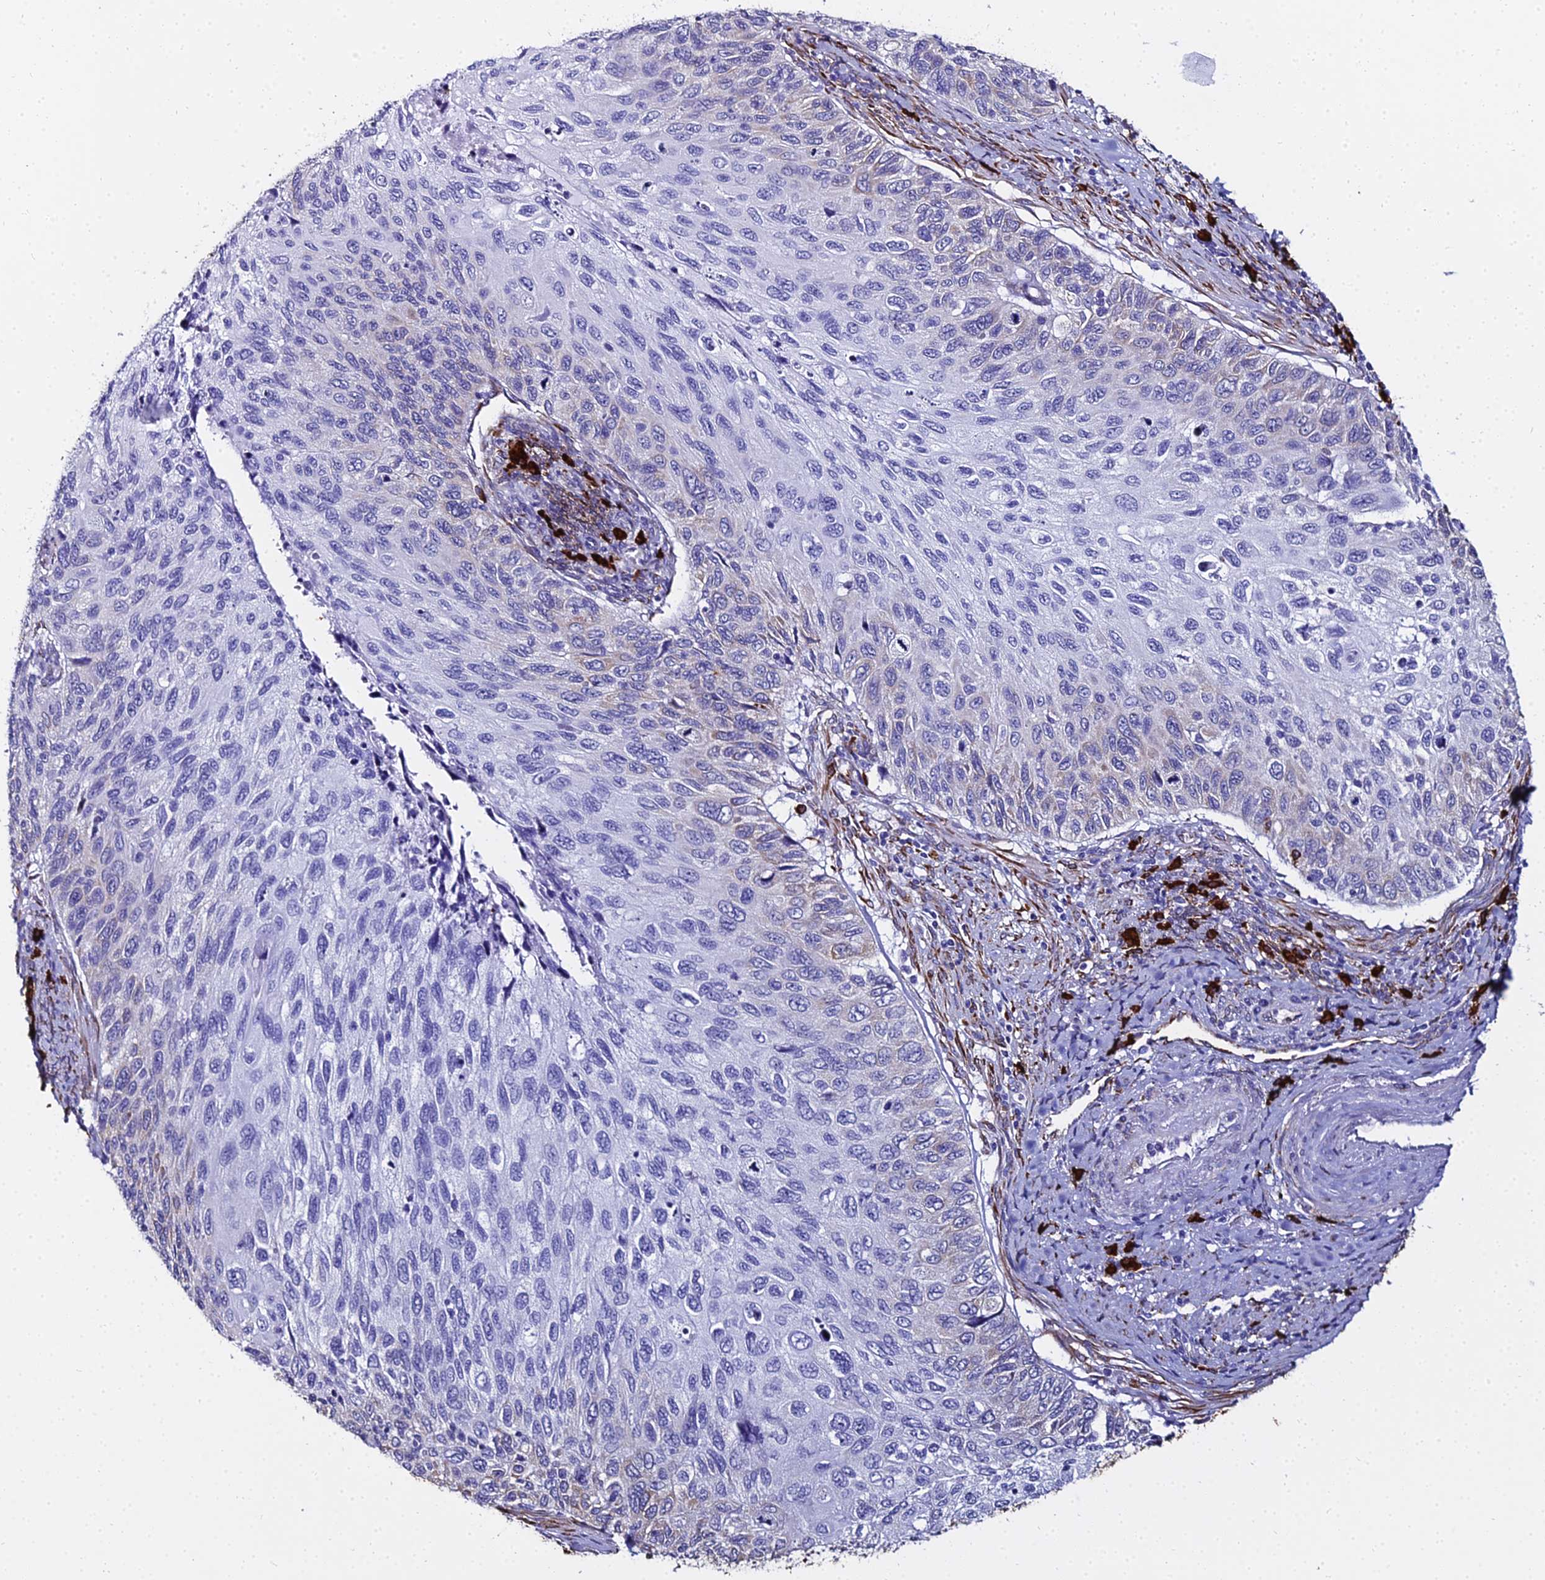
{"staining": {"intensity": "negative", "quantity": "none", "location": "none"}, "tissue": "cervical cancer", "cell_type": "Tumor cells", "image_type": "cancer", "snomed": [{"axis": "morphology", "description": "Squamous cell carcinoma, NOS"}, {"axis": "topography", "description": "Cervix"}], "caption": "This is an IHC histopathology image of cervical cancer. There is no staining in tumor cells.", "gene": "TXNDC5", "patient": {"sex": "female", "age": 70}}